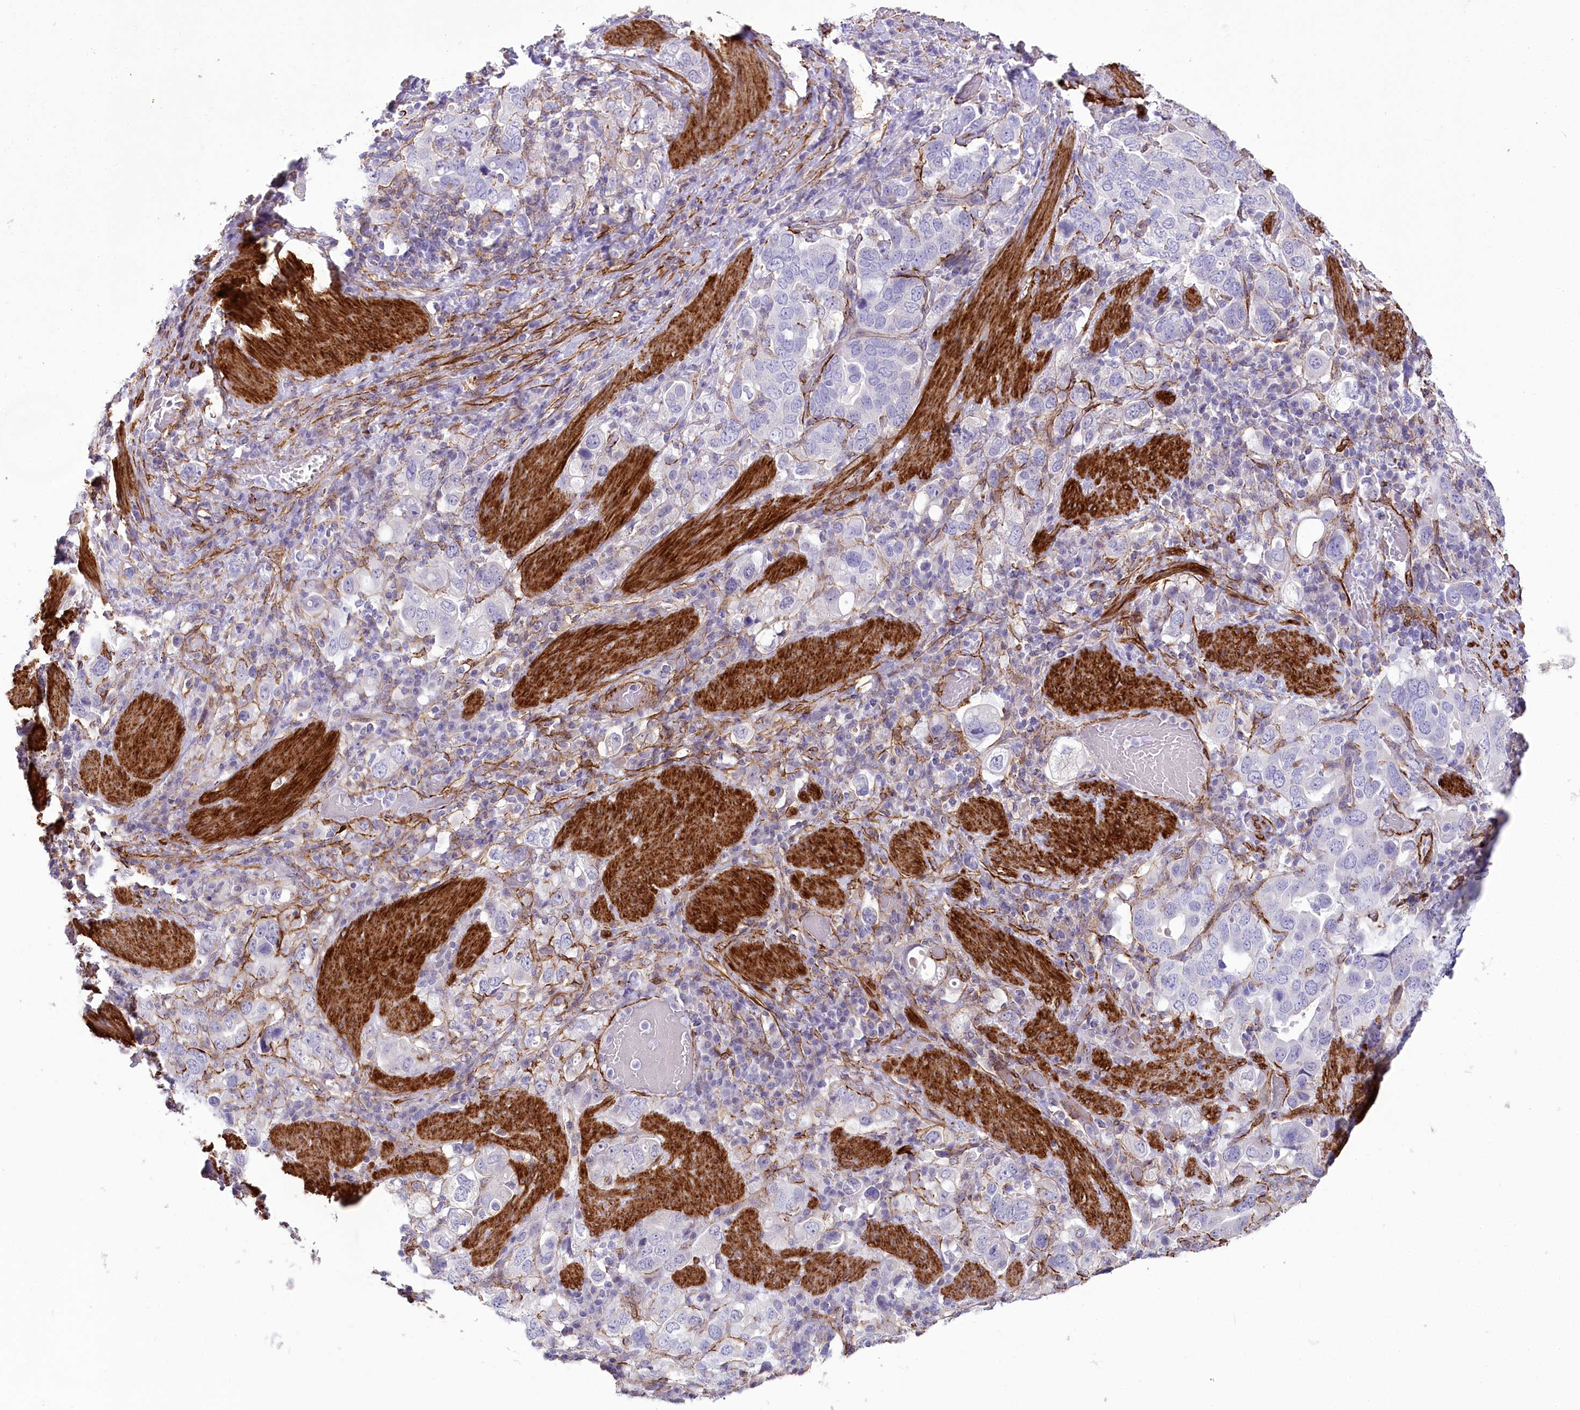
{"staining": {"intensity": "negative", "quantity": "none", "location": "none"}, "tissue": "stomach cancer", "cell_type": "Tumor cells", "image_type": "cancer", "snomed": [{"axis": "morphology", "description": "Adenocarcinoma, NOS"}, {"axis": "topography", "description": "Stomach, upper"}], "caption": "DAB immunohistochemical staining of adenocarcinoma (stomach) exhibits no significant expression in tumor cells. (Stains: DAB (3,3'-diaminobenzidine) immunohistochemistry with hematoxylin counter stain, Microscopy: brightfield microscopy at high magnification).", "gene": "SYNPO2", "patient": {"sex": "male", "age": 62}}